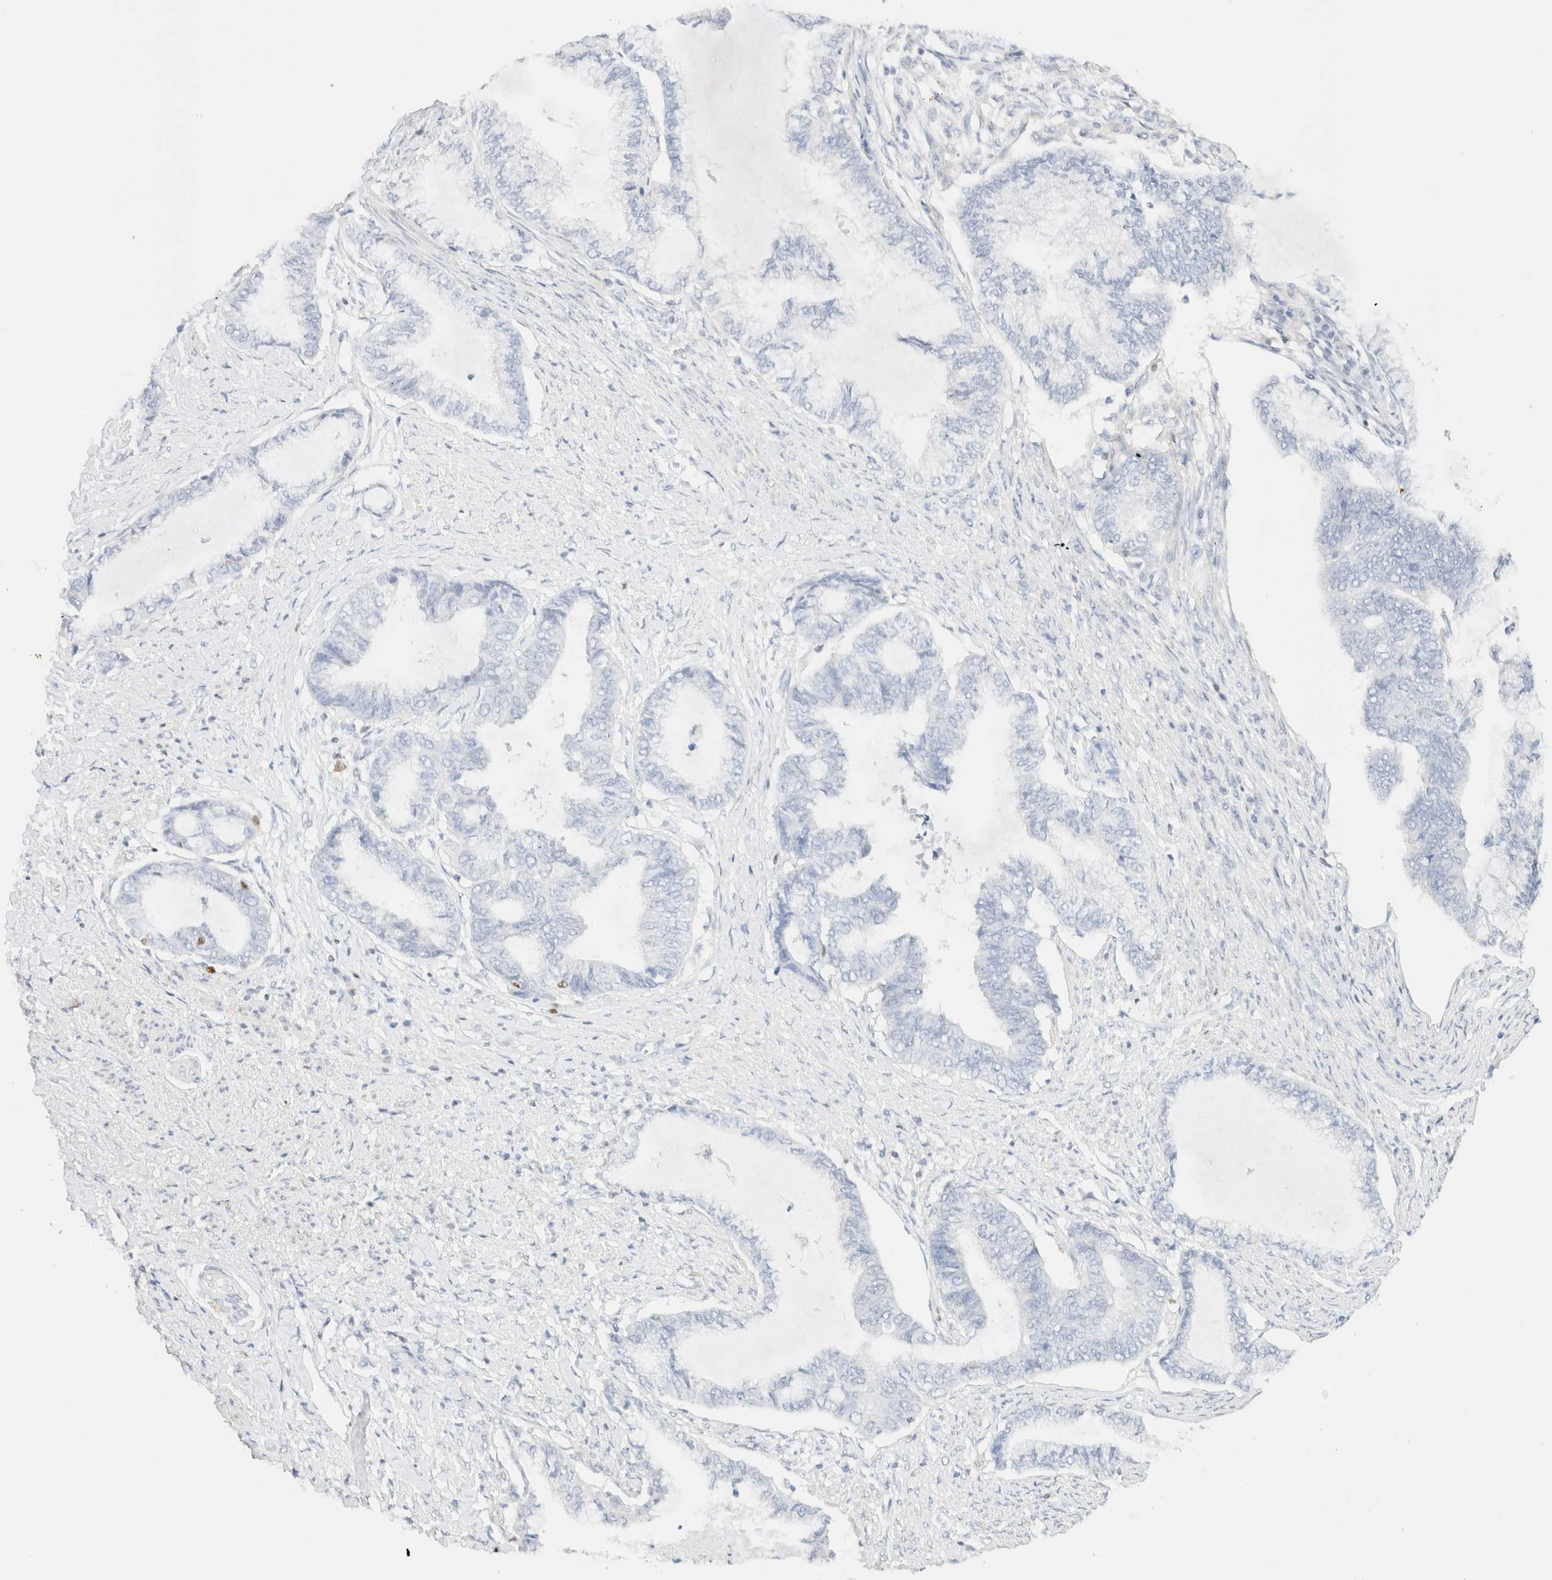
{"staining": {"intensity": "negative", "quantity": "none", "location": "none"}, "tissue": "endometrial cancer", "cell_type": "Tumor cells", "image_type": "cancer", "snomed": [{"axis": "morphology", "description": "Adenocarcinoma, NOS"}, {"axis": "topography", "description": "Endometrium"}], "caption": "An IHC photomicrograph of endometrial cancer (adenocarcinoma) is shown. There is no staining in tumor cells of endometrial cancer (adenocarcinoma). The staining is performed using DAB brown chromogen with nuclei counter-stained in using hematoxylin.", "gene": "IKZF3", "patient": {"sex": "female", "age": 86}}